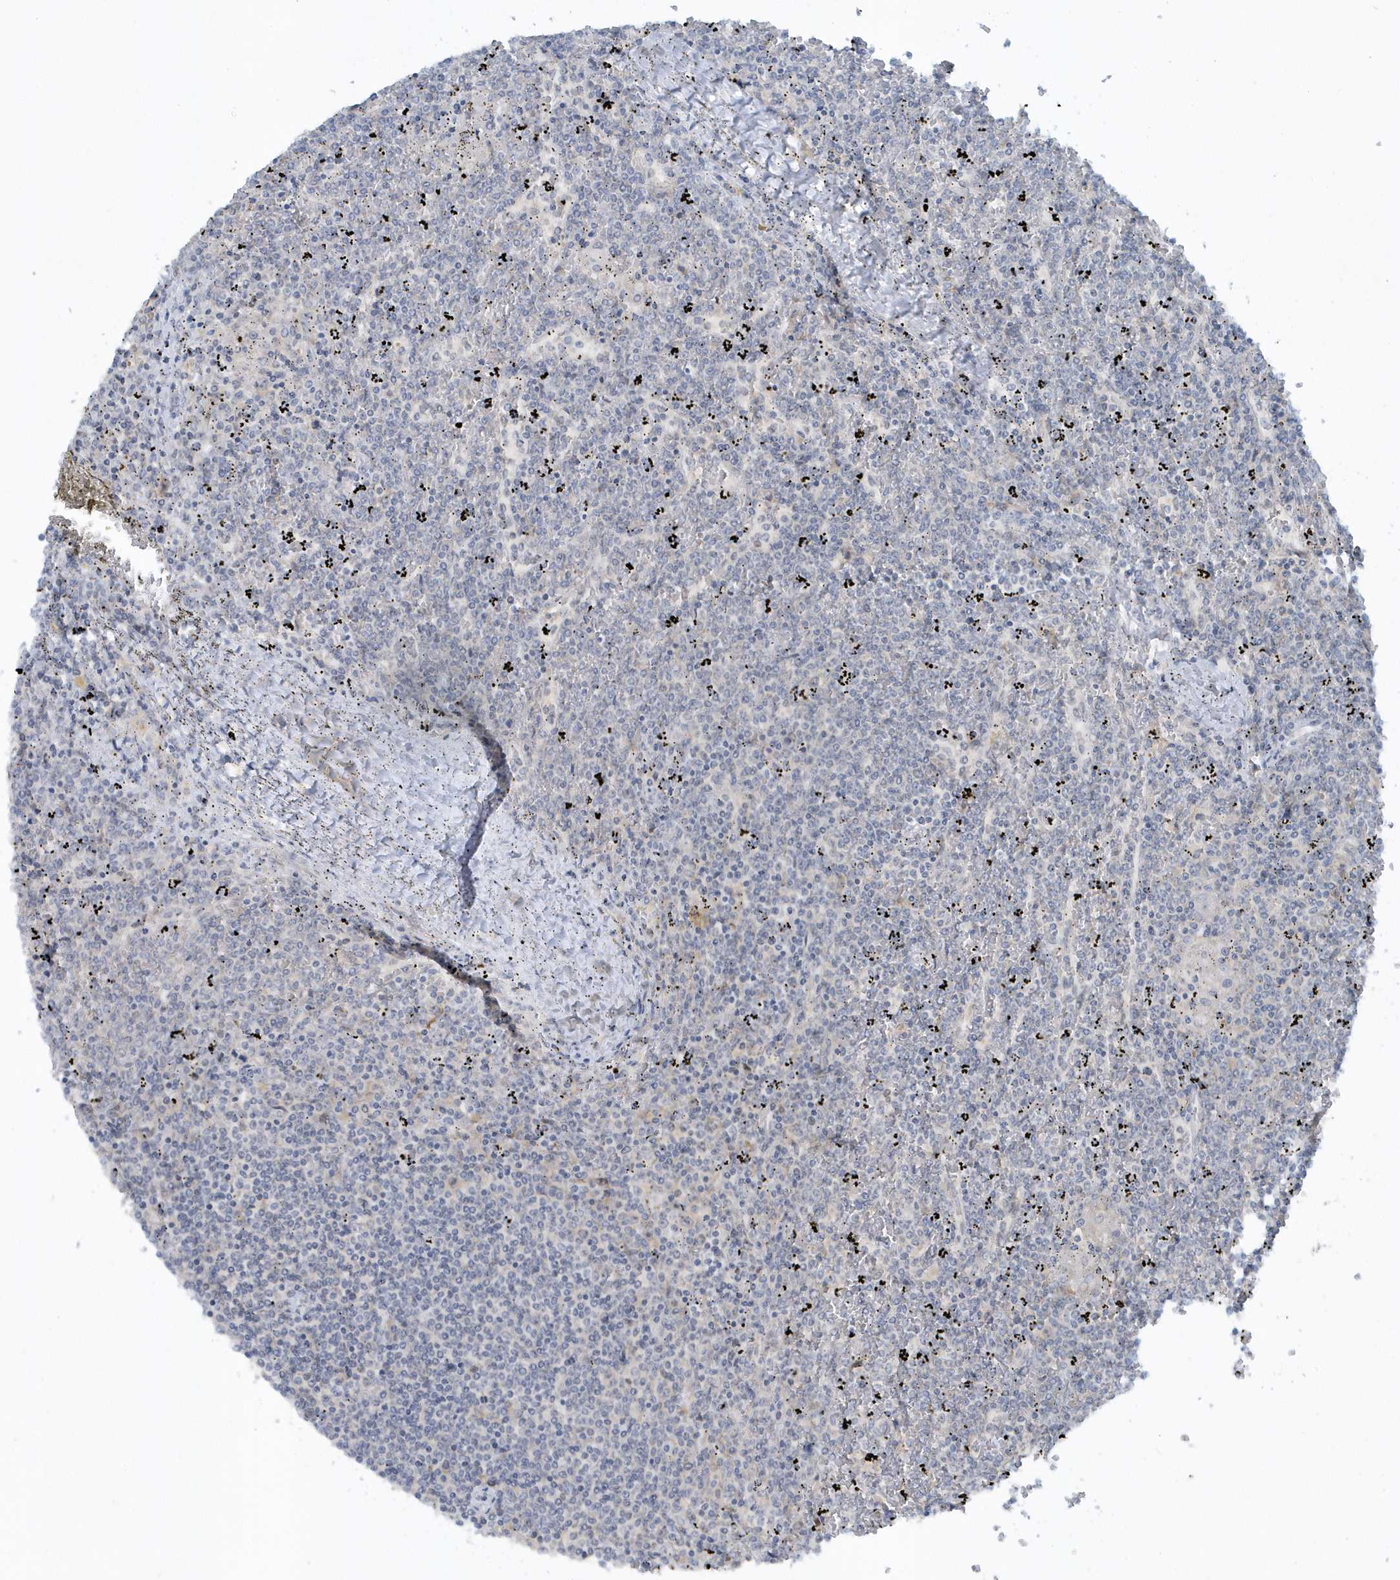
{"staining": {"intensity": "negative", "quantity": "none", "location": "none"}, "tissue": "lymphoma", "cell_type": "Tumor cells", "image_type": "cancer", "snomed": [{"axis": "morphology", "description": "Malignant lymphoma, non-Hodgkin's type, Low grade"}, {"axis": "topography", "description": "Spleen"}], "caption": "Tumor cells show no significant protein positivity in lymphoma.", "gene": "SCN3A", "patient": {"sex": "female", "age": 19}}